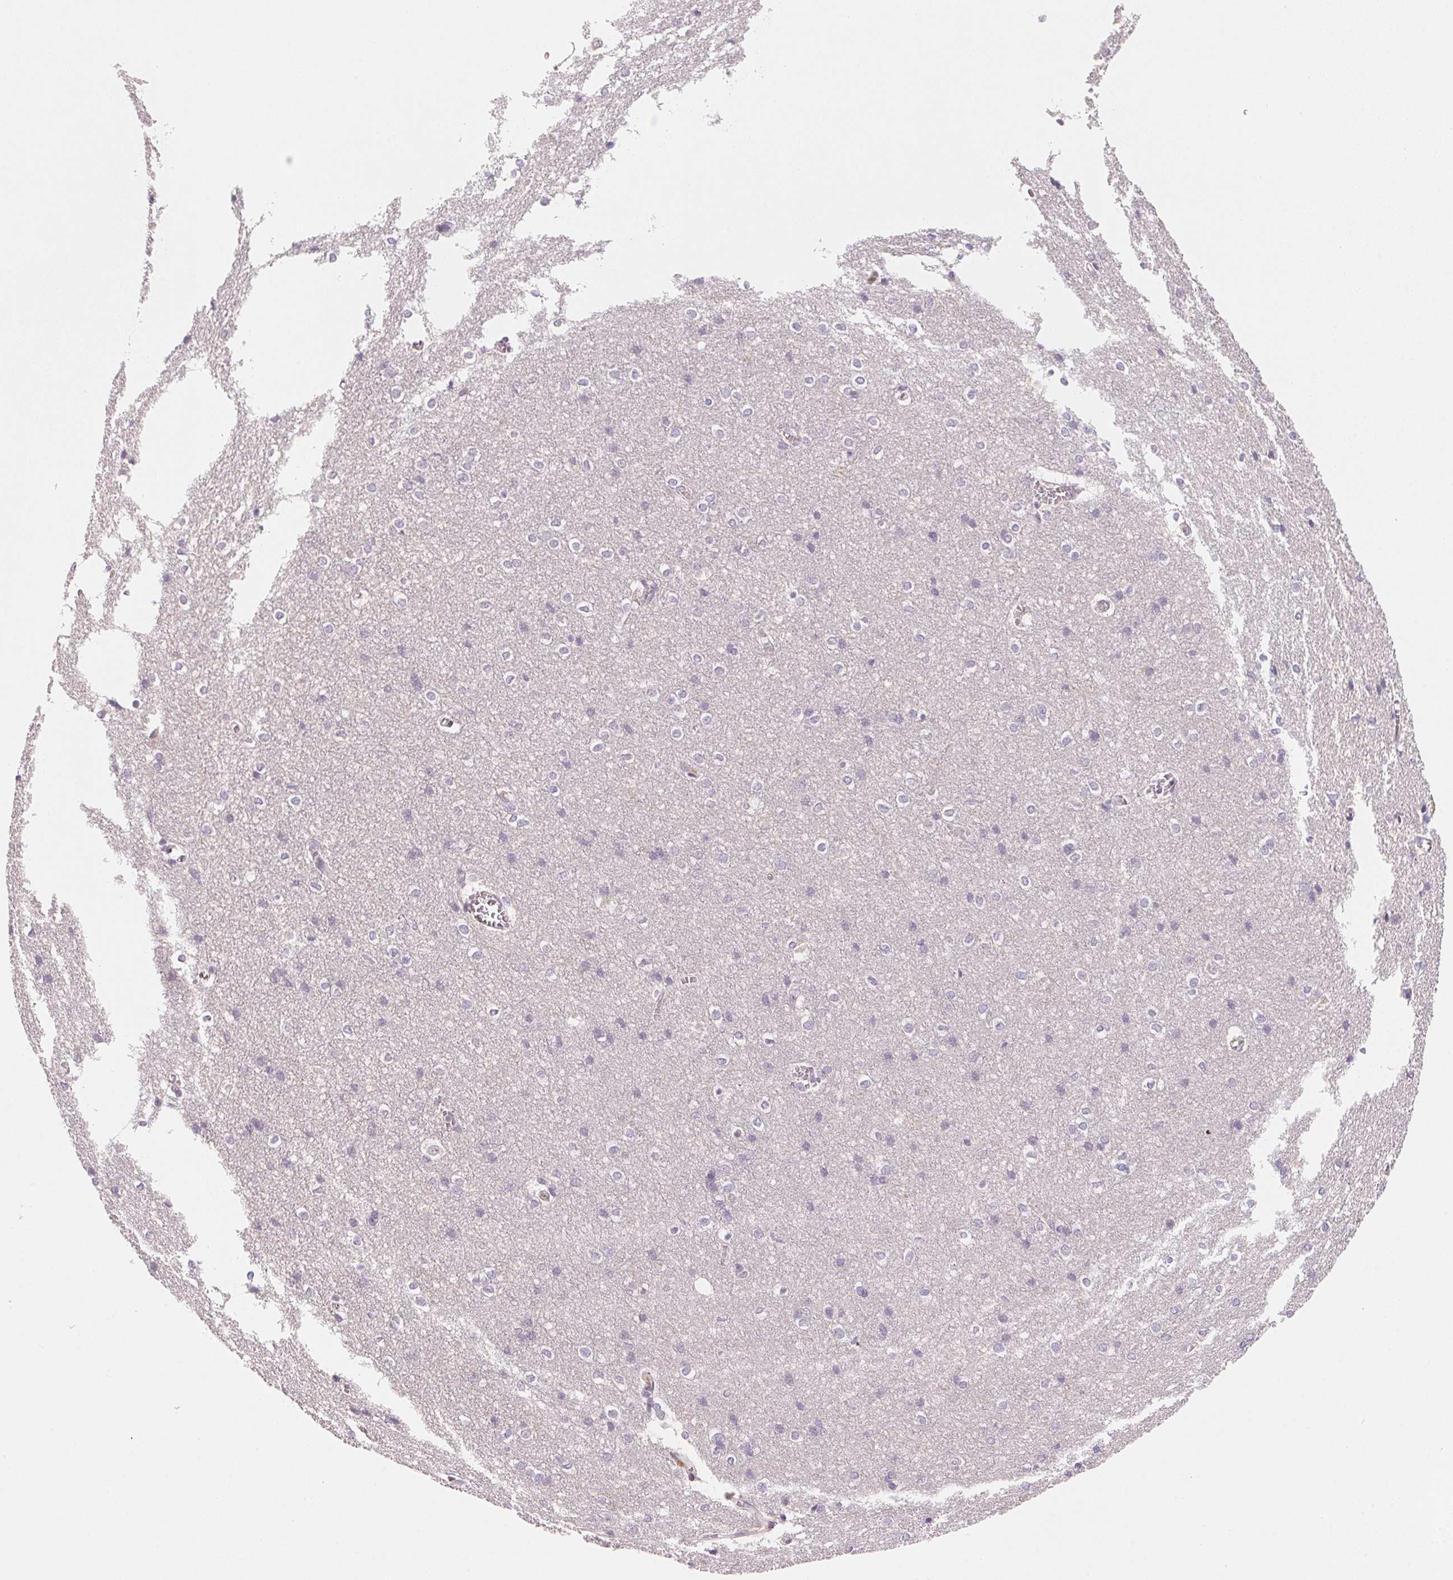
{"staining": {"intensity": "negative", "quantity": "none", "location": "none"}, "tissue": "cerebral cortex", "cell_type": "Endothelial cells", "image_type": "normal", "snomed": [{"axis": "morphology", "description": "Normal tissue, NOS"}, {"axis": "topography", "description": "Cerebral cortex"}], "caption": "This image is of benign cerebral cortex stained with immunohistochemistry (IHC) to label a protein in brown with the nuclei are counter-stained blue. There is no positivity in endothelial cells.", "gene": "MCOLN3", "patient": {"sex": "male", "age": 37}}